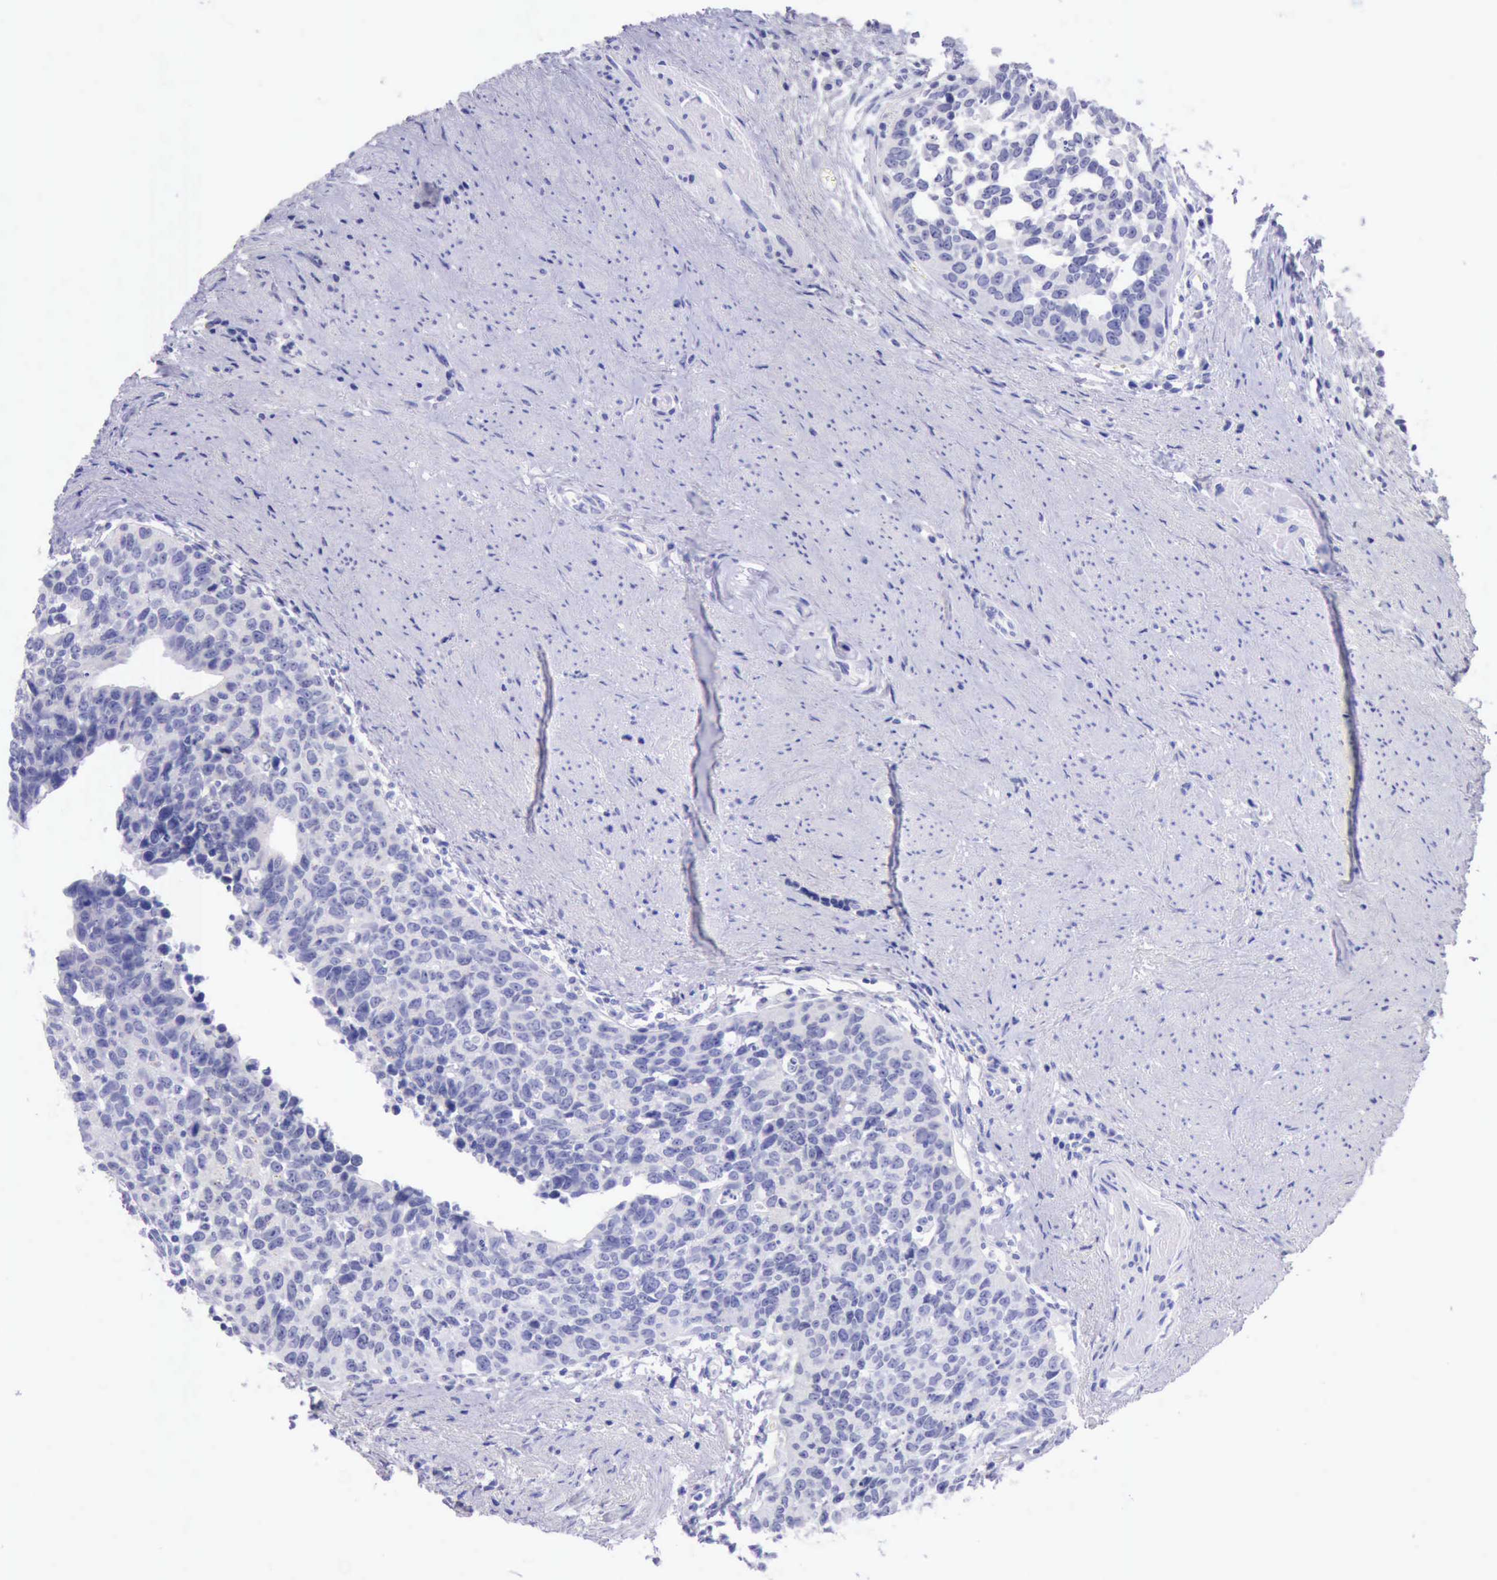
{"staining": {"intensity": "negative", "quantity": "none", "location": "none"}, "tissue": "urothelial cancer", "cell_type": "Tumor cells", "image_type": "cancer", "snomed": [{"axis": "morphology", "description": "Urothelial carcinoma, High grade"}, {"axis": "topography", "description": "Urinary bladder"}], "caption": "Immunohistochemistry photomicrograph of human high-grade urothelial carcinoma stained for a protein (brown), which displays no staining in tumor cells.", "gene": "LRFN5", "patient": {"sex": "male", "age": 81}}